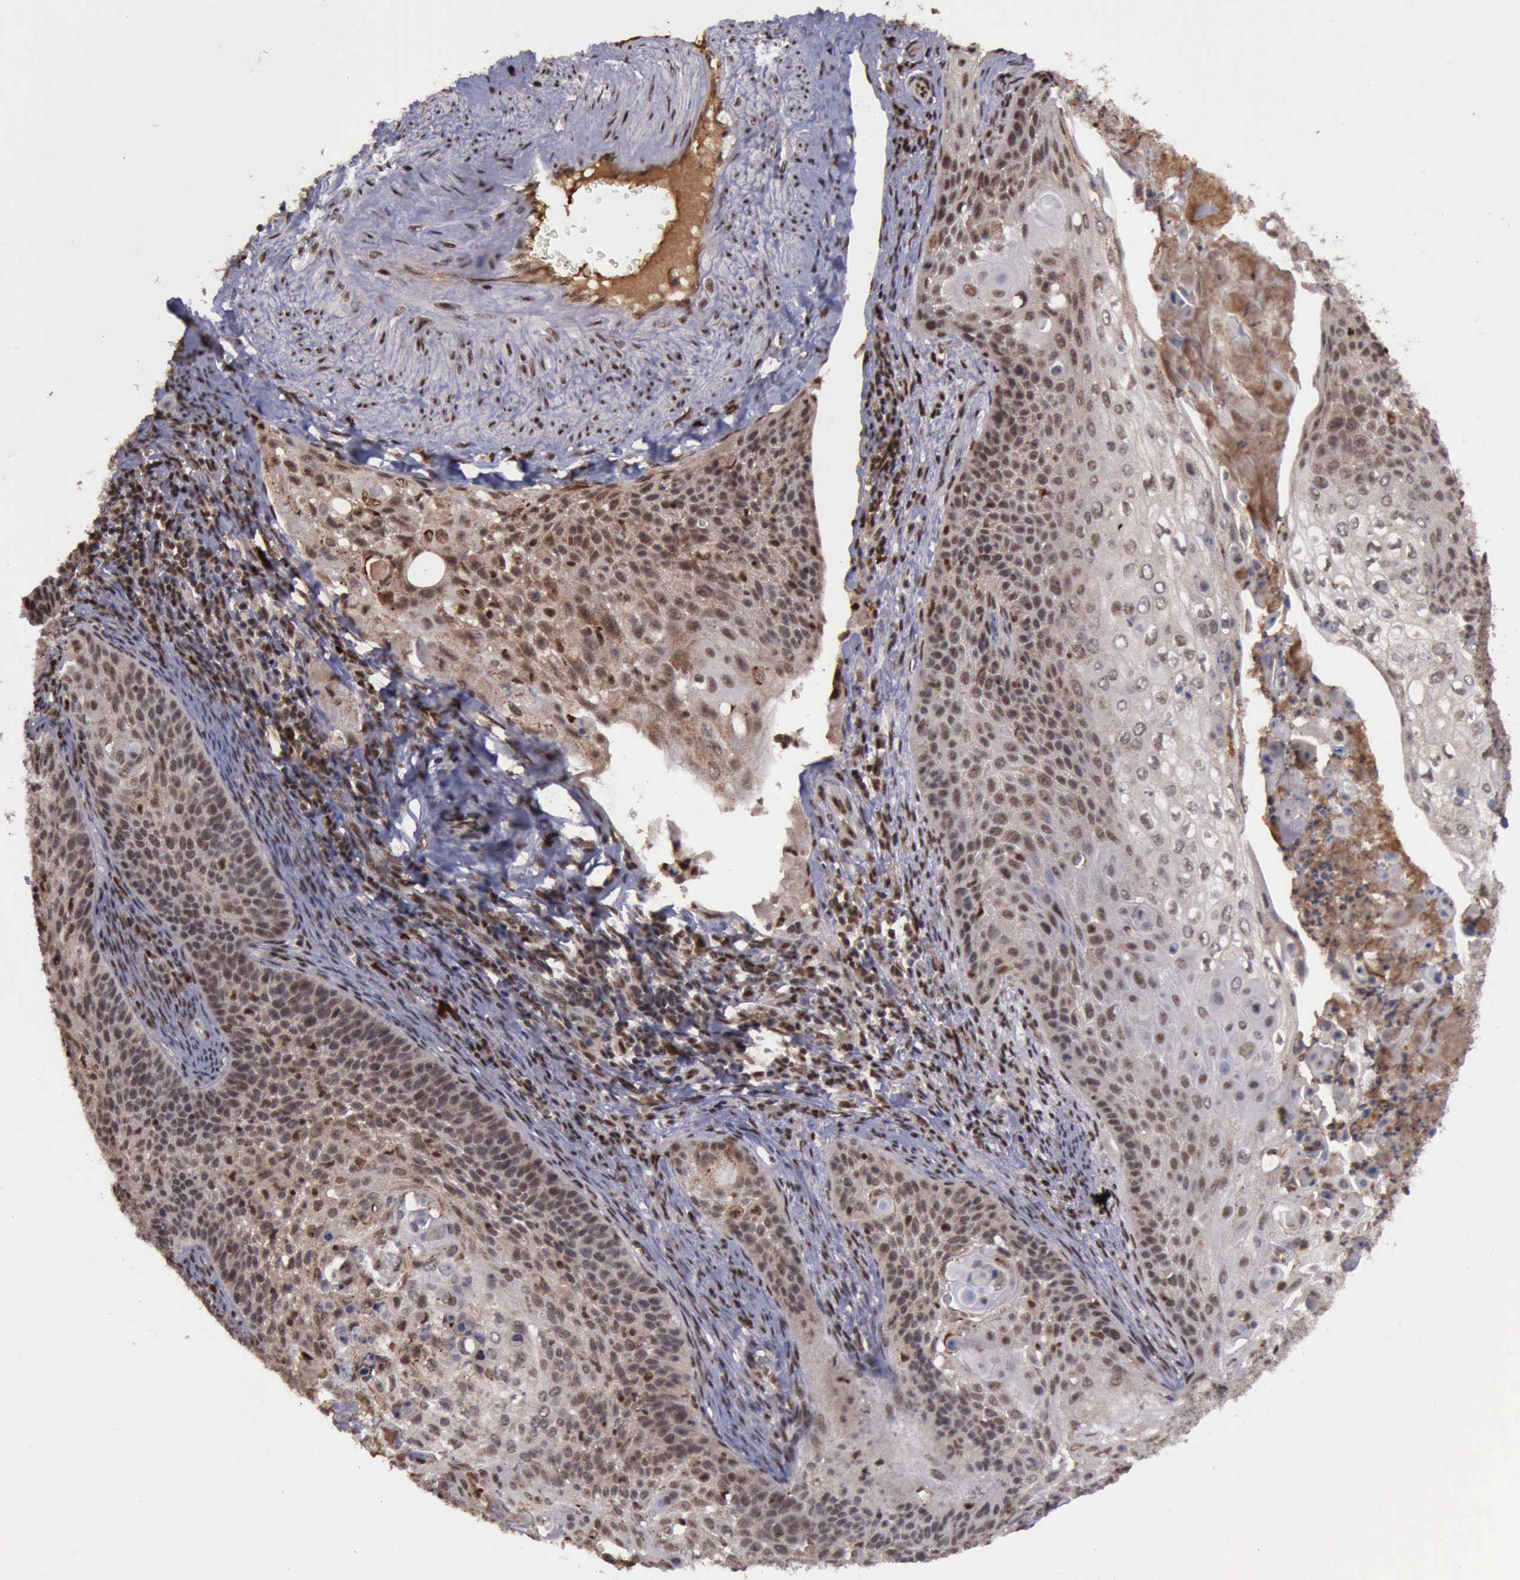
{"staining": {"intensity": "moderate", "quantity": ">75%", "location": "cytoplasmic/membranous,nuclear"}, "tissue": "cervical cancer", "cell_type": "Tumor cells", "image_type": "cancer", "snomed": [{"axis": "morphology", "description": "Squamous cell carcinoma, NOS"}, {"axis": "topography", "description": "Cervix"}], "caption": "Cervical cancer (squamous cell carcinoma) stained with a protein marker shows moderate staining in tumor cells.", "gene": "TRMT2A", "patient": {"sex": "female", "age": 33}}